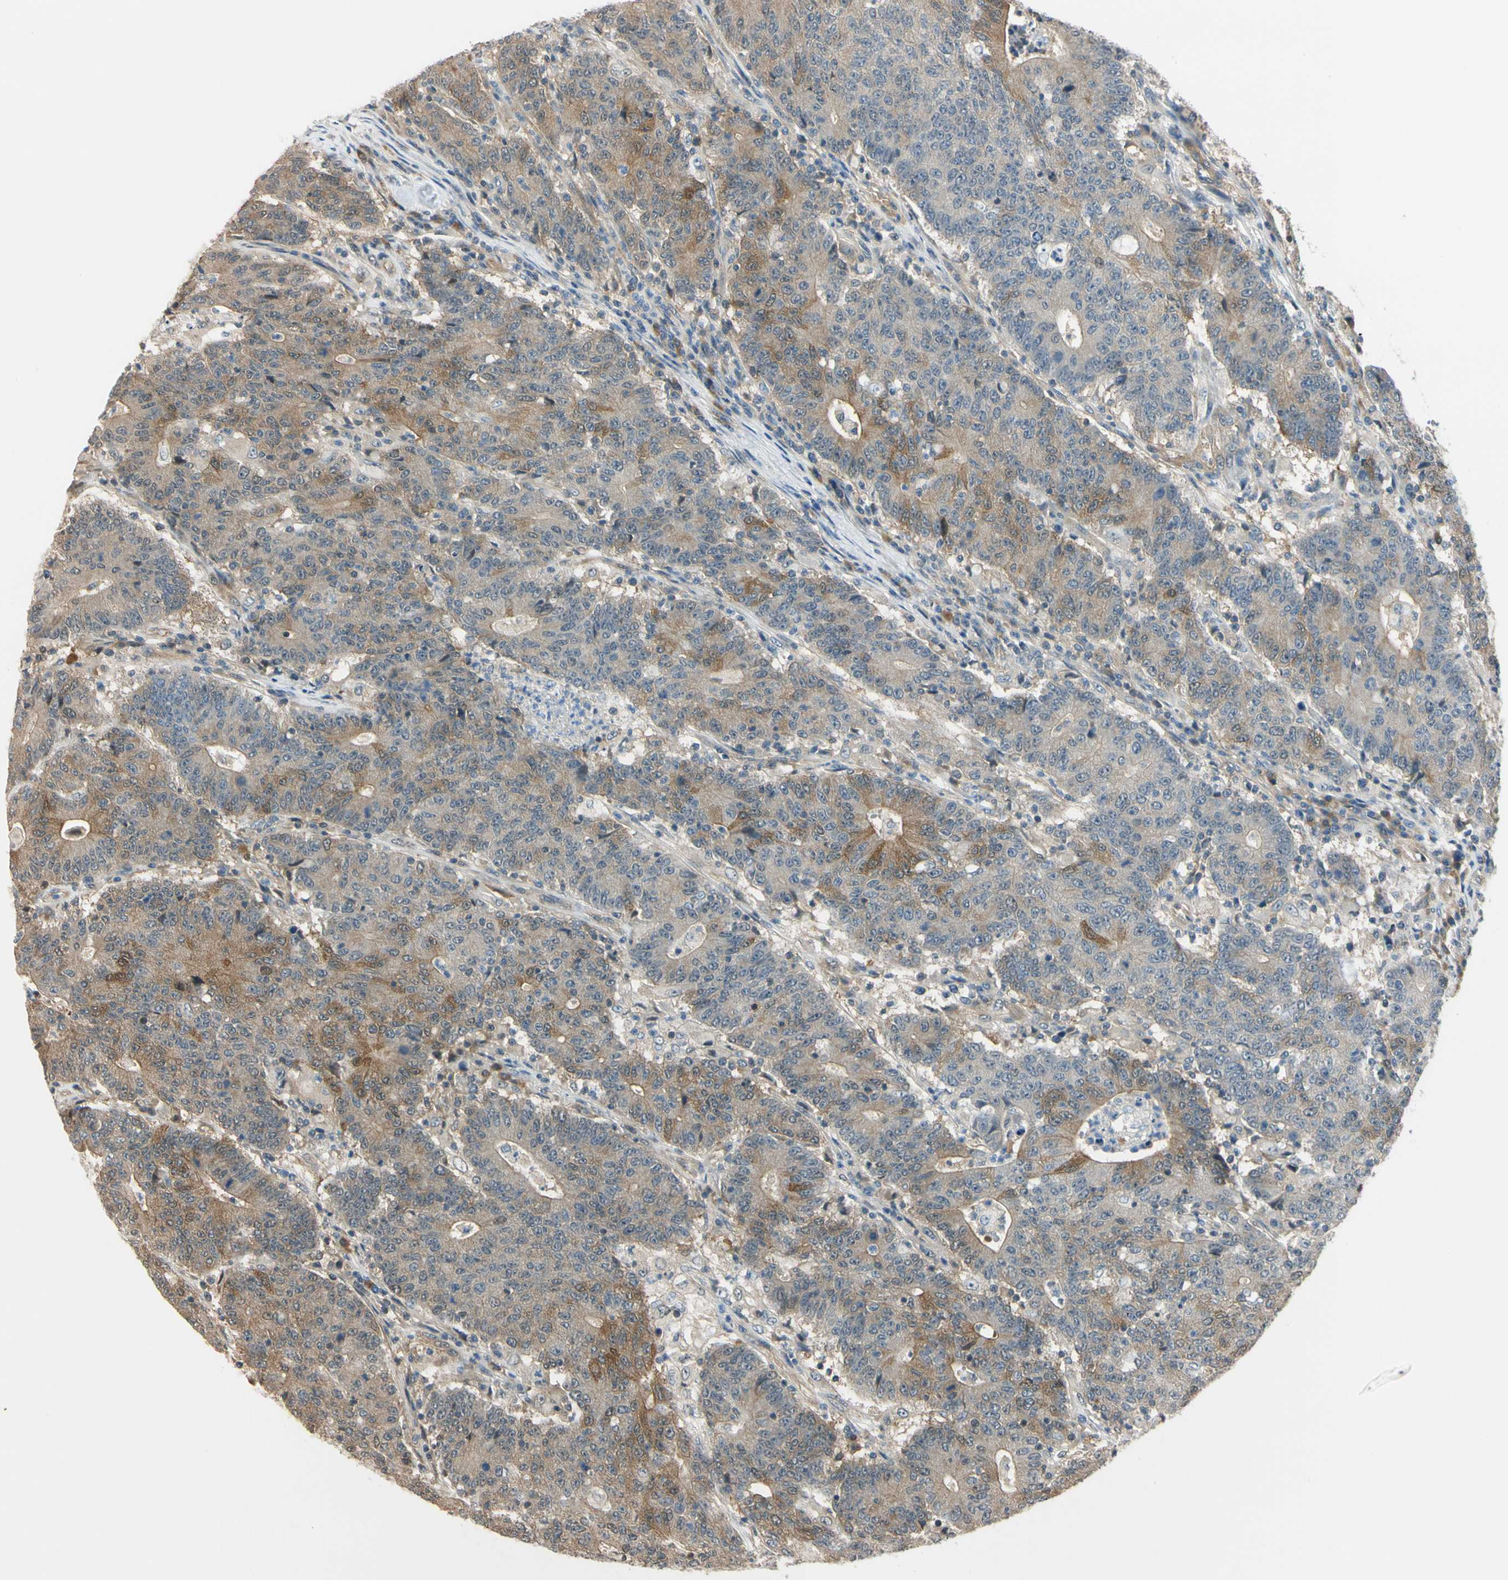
{"staining": {"intensity": "moderate", "quantity": "<25%", "location": "cytoplasmic/membranous"}, "tissue": "colorectal cancer", "cell_type": "Tumor cells", "image_type": "cancer", "snomed": [{"axis": "morphology", "description": "Normal tissue, NOS"}, {"axis": "morphology", "description": "Adenocarcinoma, NOS"}, {"axis": "topography", "description": "Colon"}], "caption": "A histopathology image showing moderate cytoplasmic/membranous staining in about <25% of tumor cells in colorectal cancer (adenocarcinoma), as visualized by brown immunohistochemical staining.", "gene": "RASGRF1", "patient": {"sex": "female", "age": 75}}